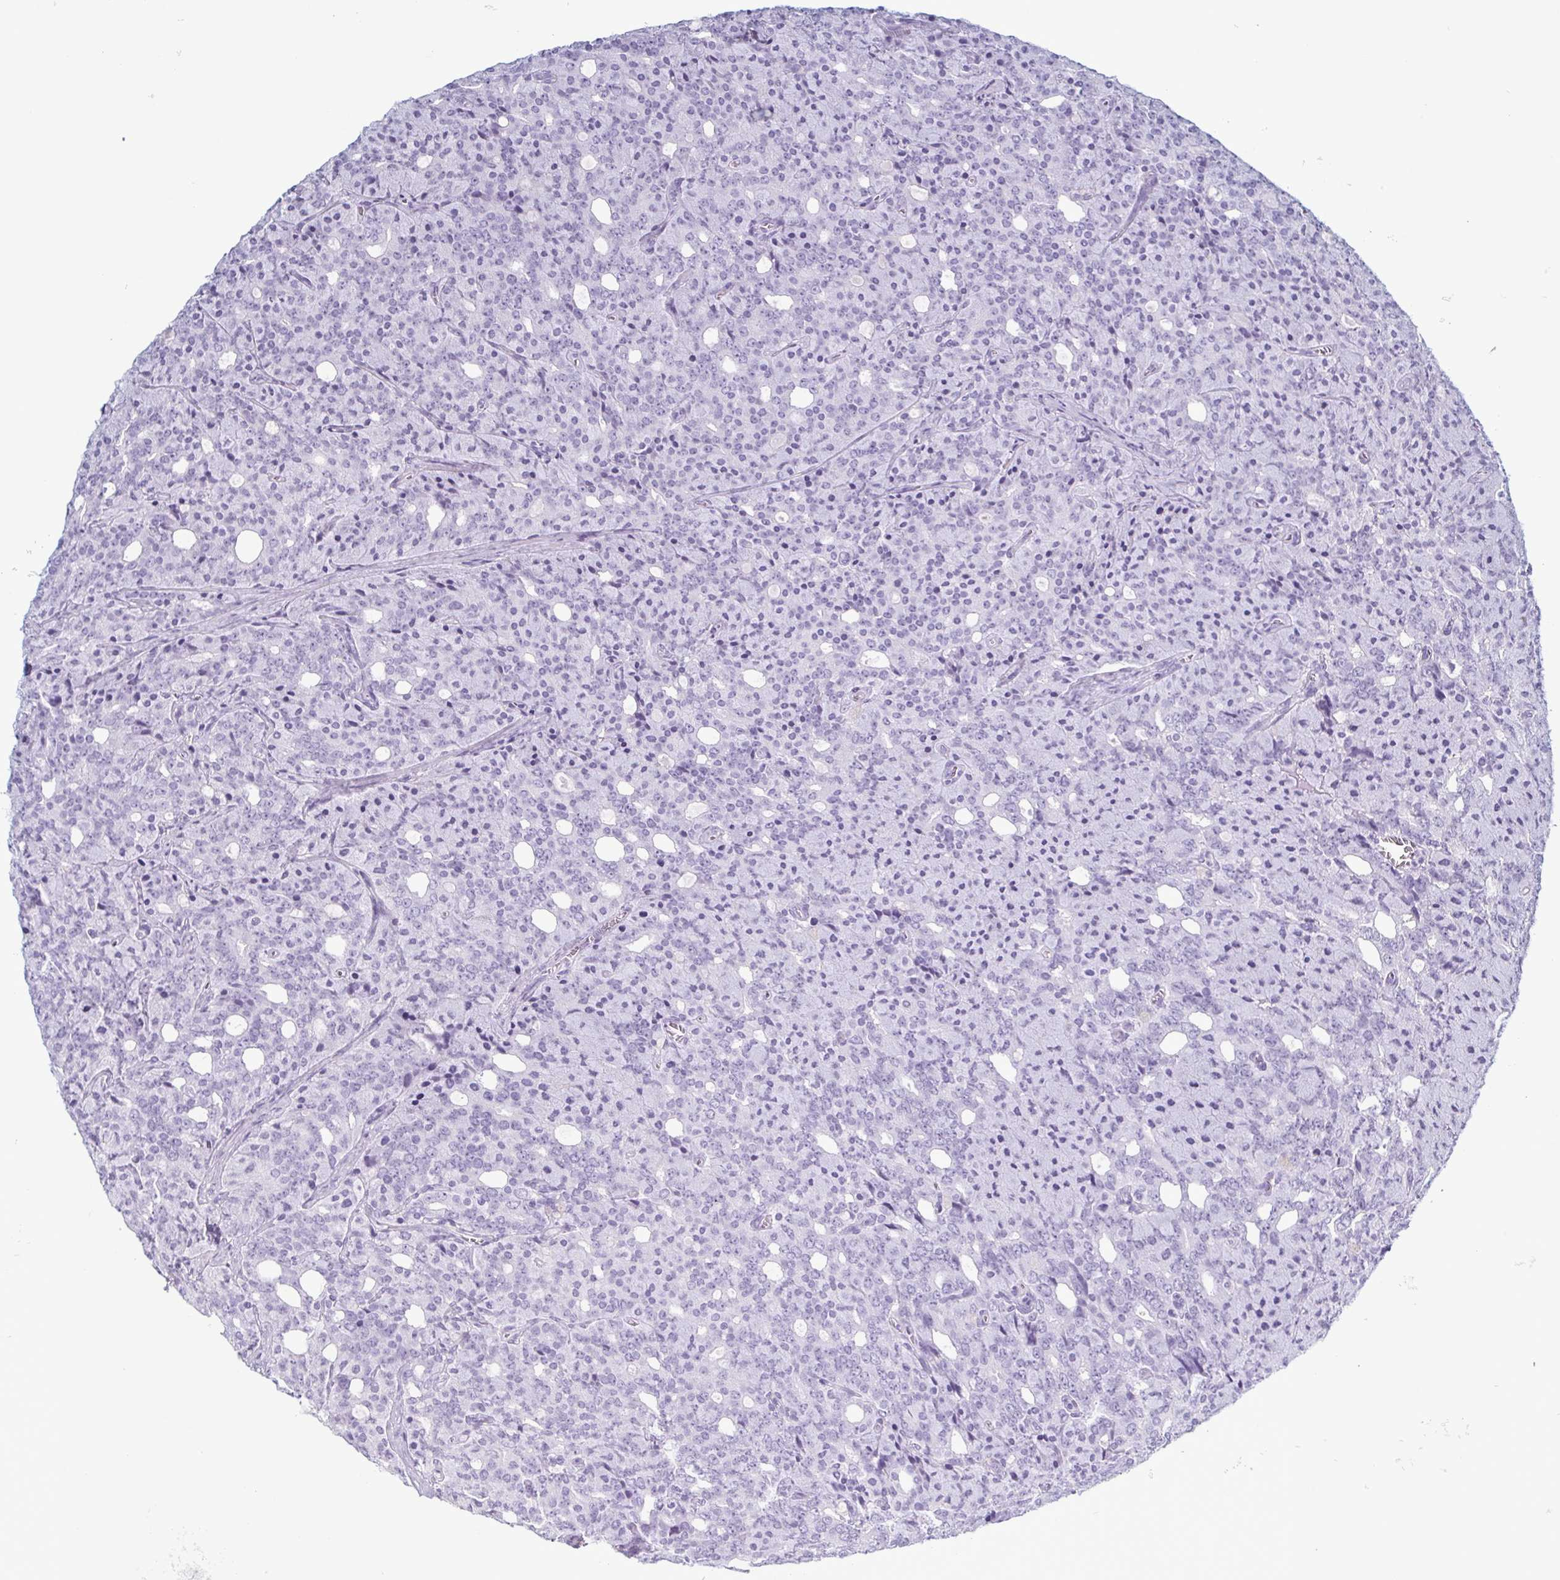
{"staining": {"intensity": "weak", "quantity": "<25%", "location": "cytoplasmic/membranous"}, "tissue": "prostate cancer", "cell_type": "Tumor cells", "image_type": "cancer", "snomed": [{"axis": "morphology", "description": "Adenocarcinoma, High grade"}, {"axis": "topography", "description": "Prostate"}], "caption": "An IHC micrograph of prostate high-grade adenocarcinoma is shown. There is no staining in tumor cells of prostate high-grade adenocarcinoma.", "gene": "KRT10", "patient": {"sex": "male", "age": 84}}